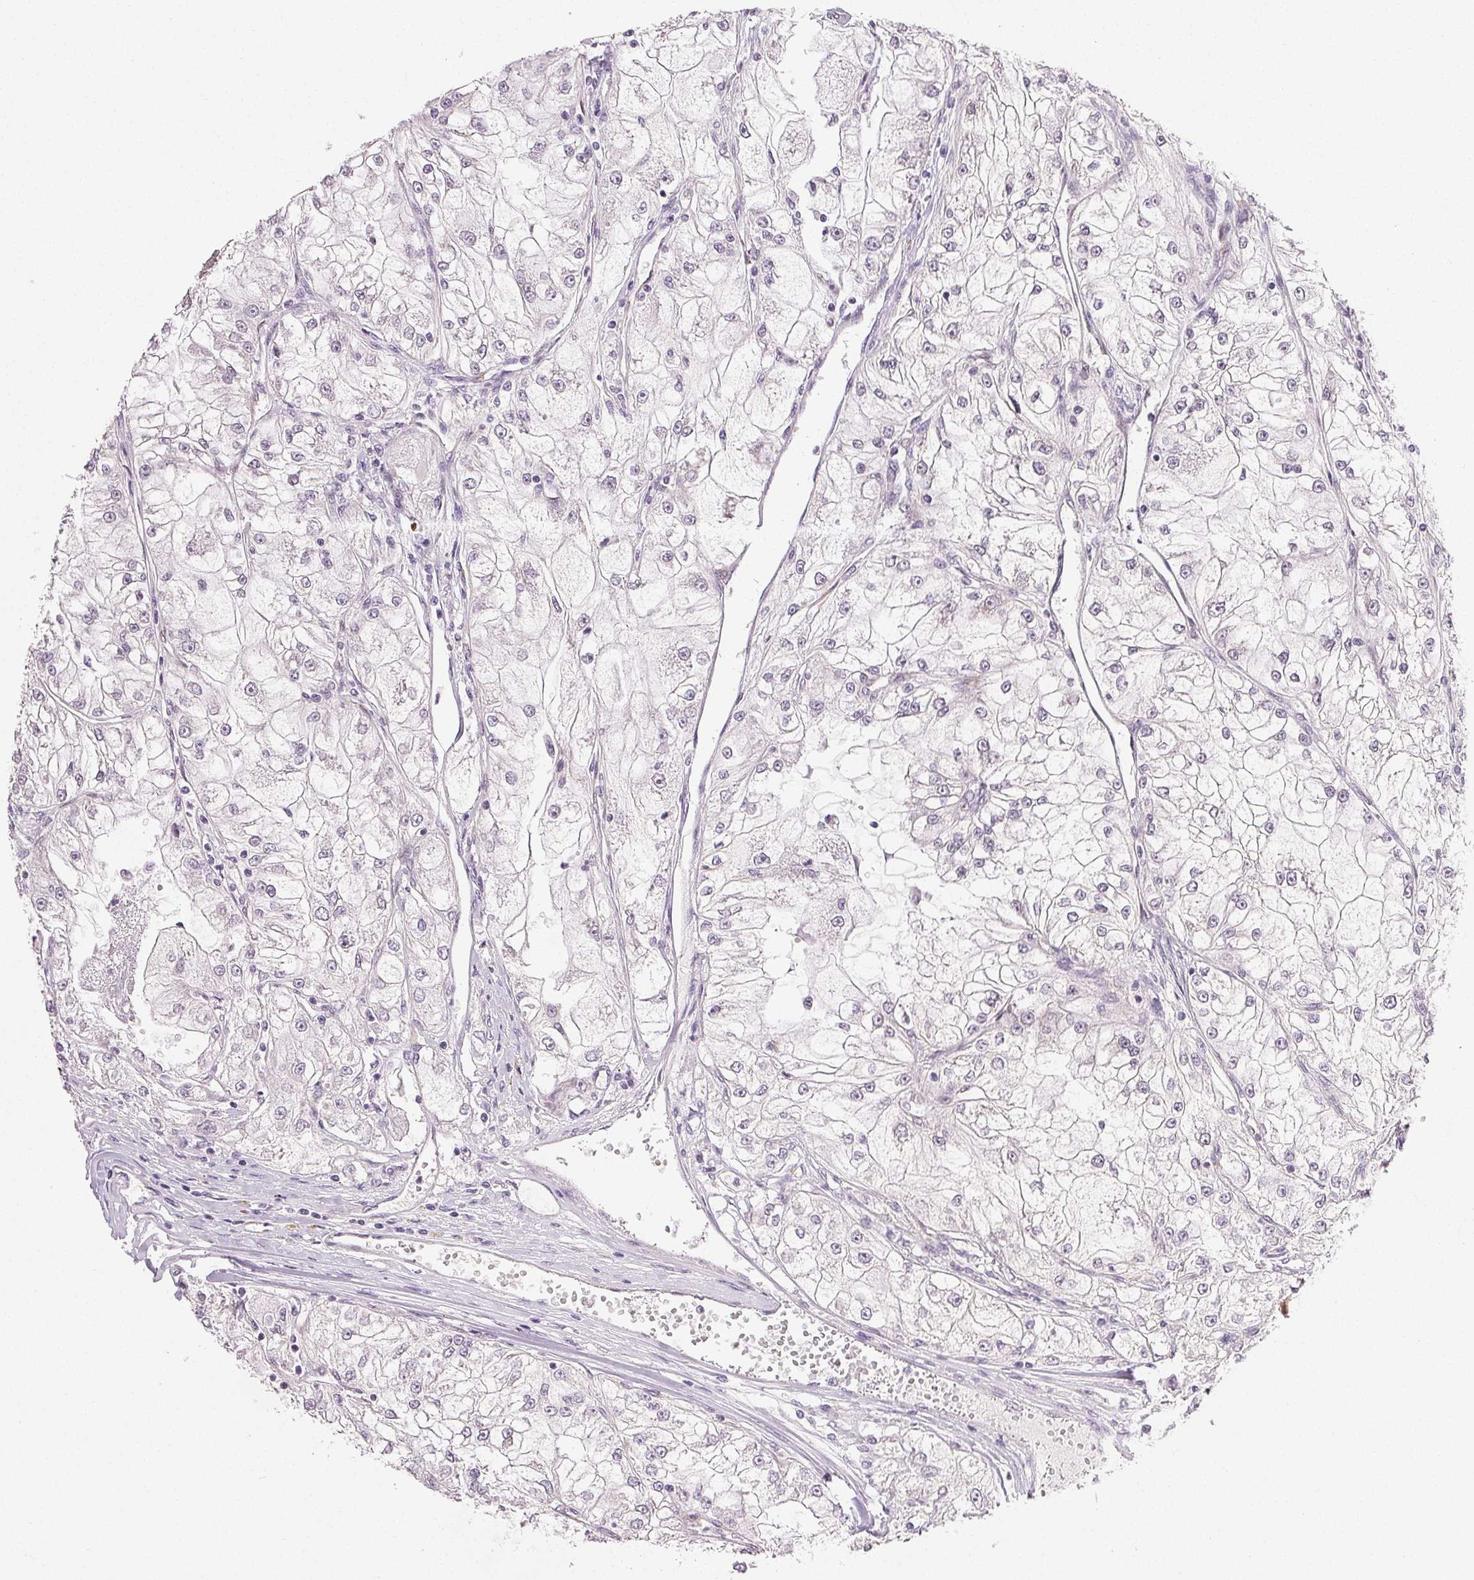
{"staining": {"intensity": "negative", "quantity": "none", "location": "none"}, "tissue": "renal cancer", "cell_type": "Tumor cells", "image_type": "cancer", "snomed": [{"axis": "morphology", "description": "Adenocarcinoma, NOS"}, {"axis": "topography", "description": "Kidney"}], "caption": "Adenocarcinoma (renal) was stained to show a protein in brown. There is no significant expression in tumor cells.", "gene": "PLCB1", "patient": {"sex": "female", "age": 72}}